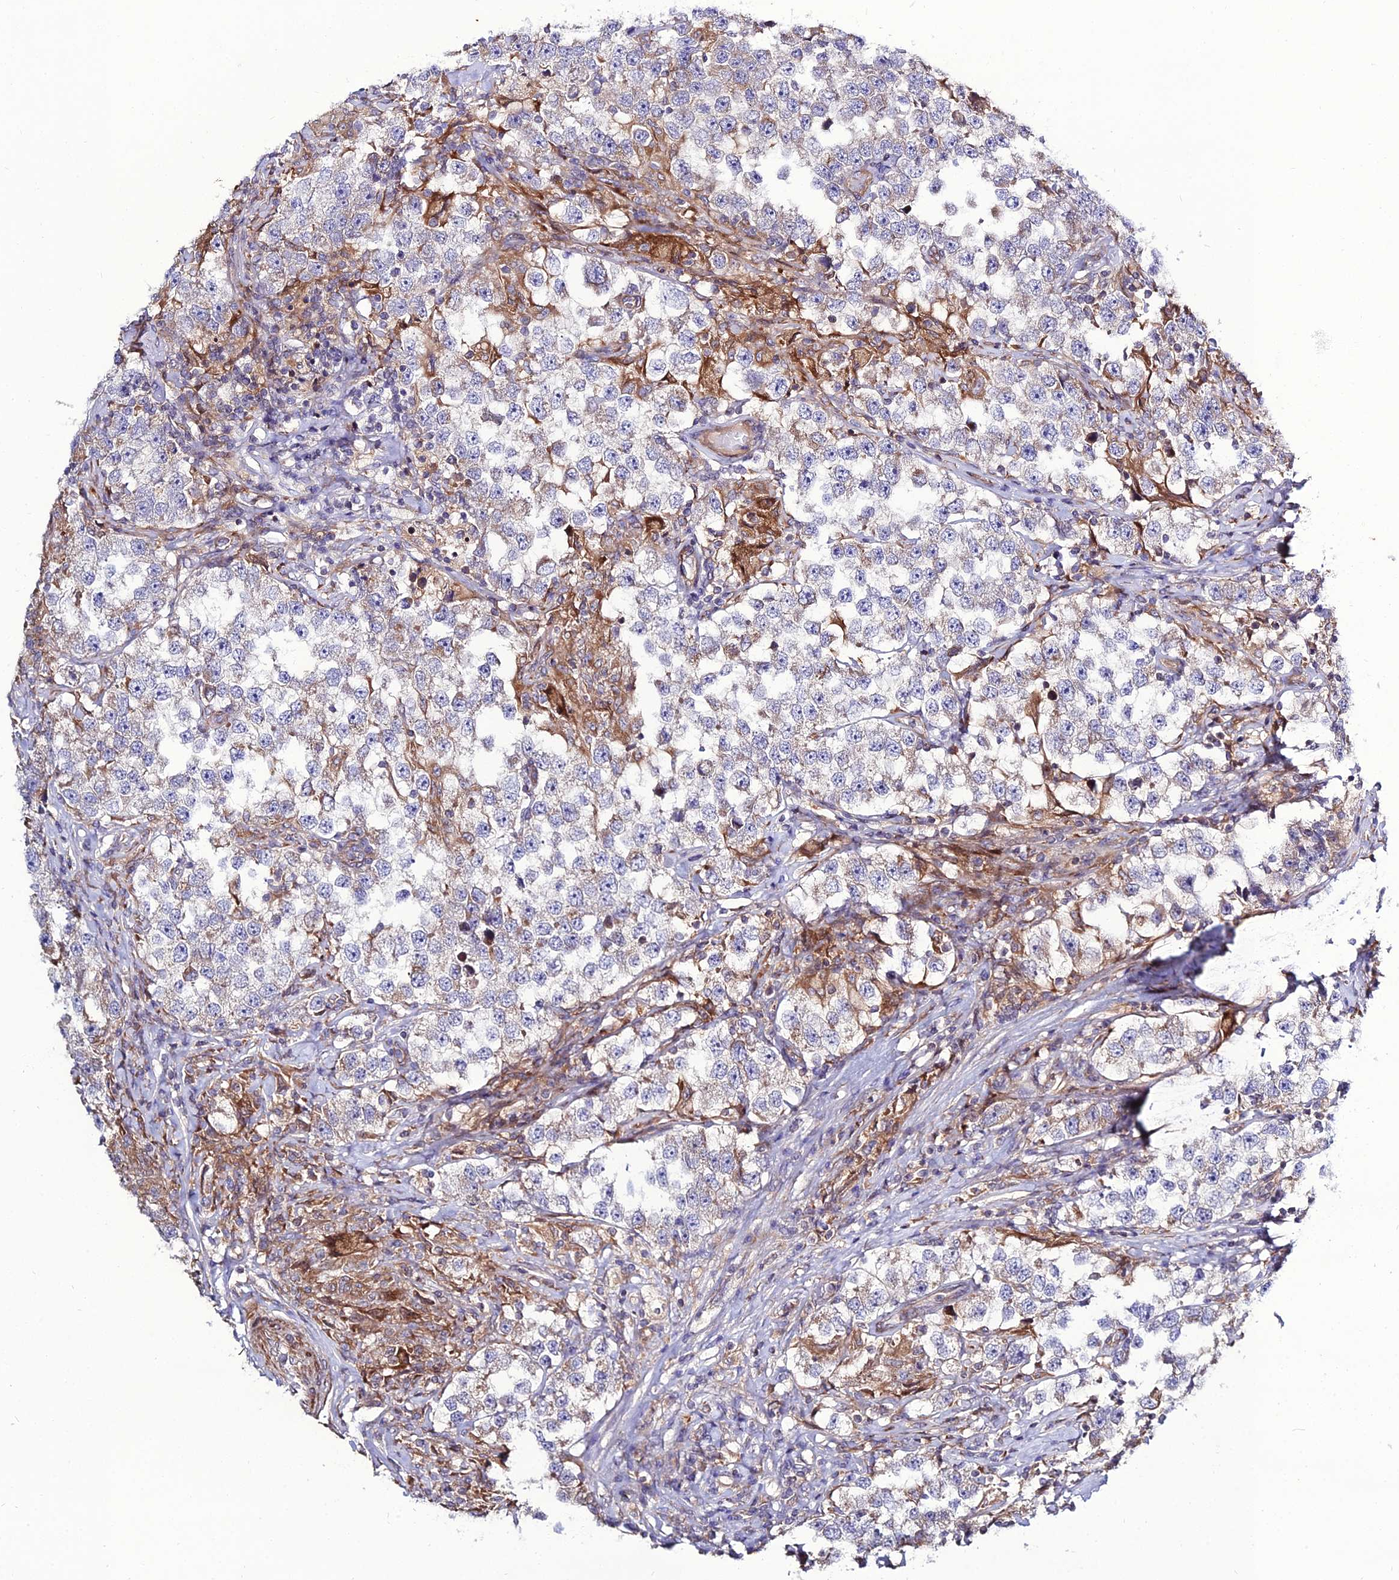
{"staining": {"intensity": "weak", "quantity": "<25%", "location": "cytoplasmic/membranous"}, "tissue": "testis cancer", "cell_type": "Tumor cells", "image_type": "cancer", "snomed": [{"axis": "morphology", "description": "Seminoma, NOS"}, {"axis": "topography", "description": "Testis"}], "caption": "IHC of human testis cancer reveals no staining in tumor cells. (DAB IHC visualized using brightfield microscopy, high magnification).", "gene": "ARL6IP1", "patient": {"sex": "male", "age": 46}}